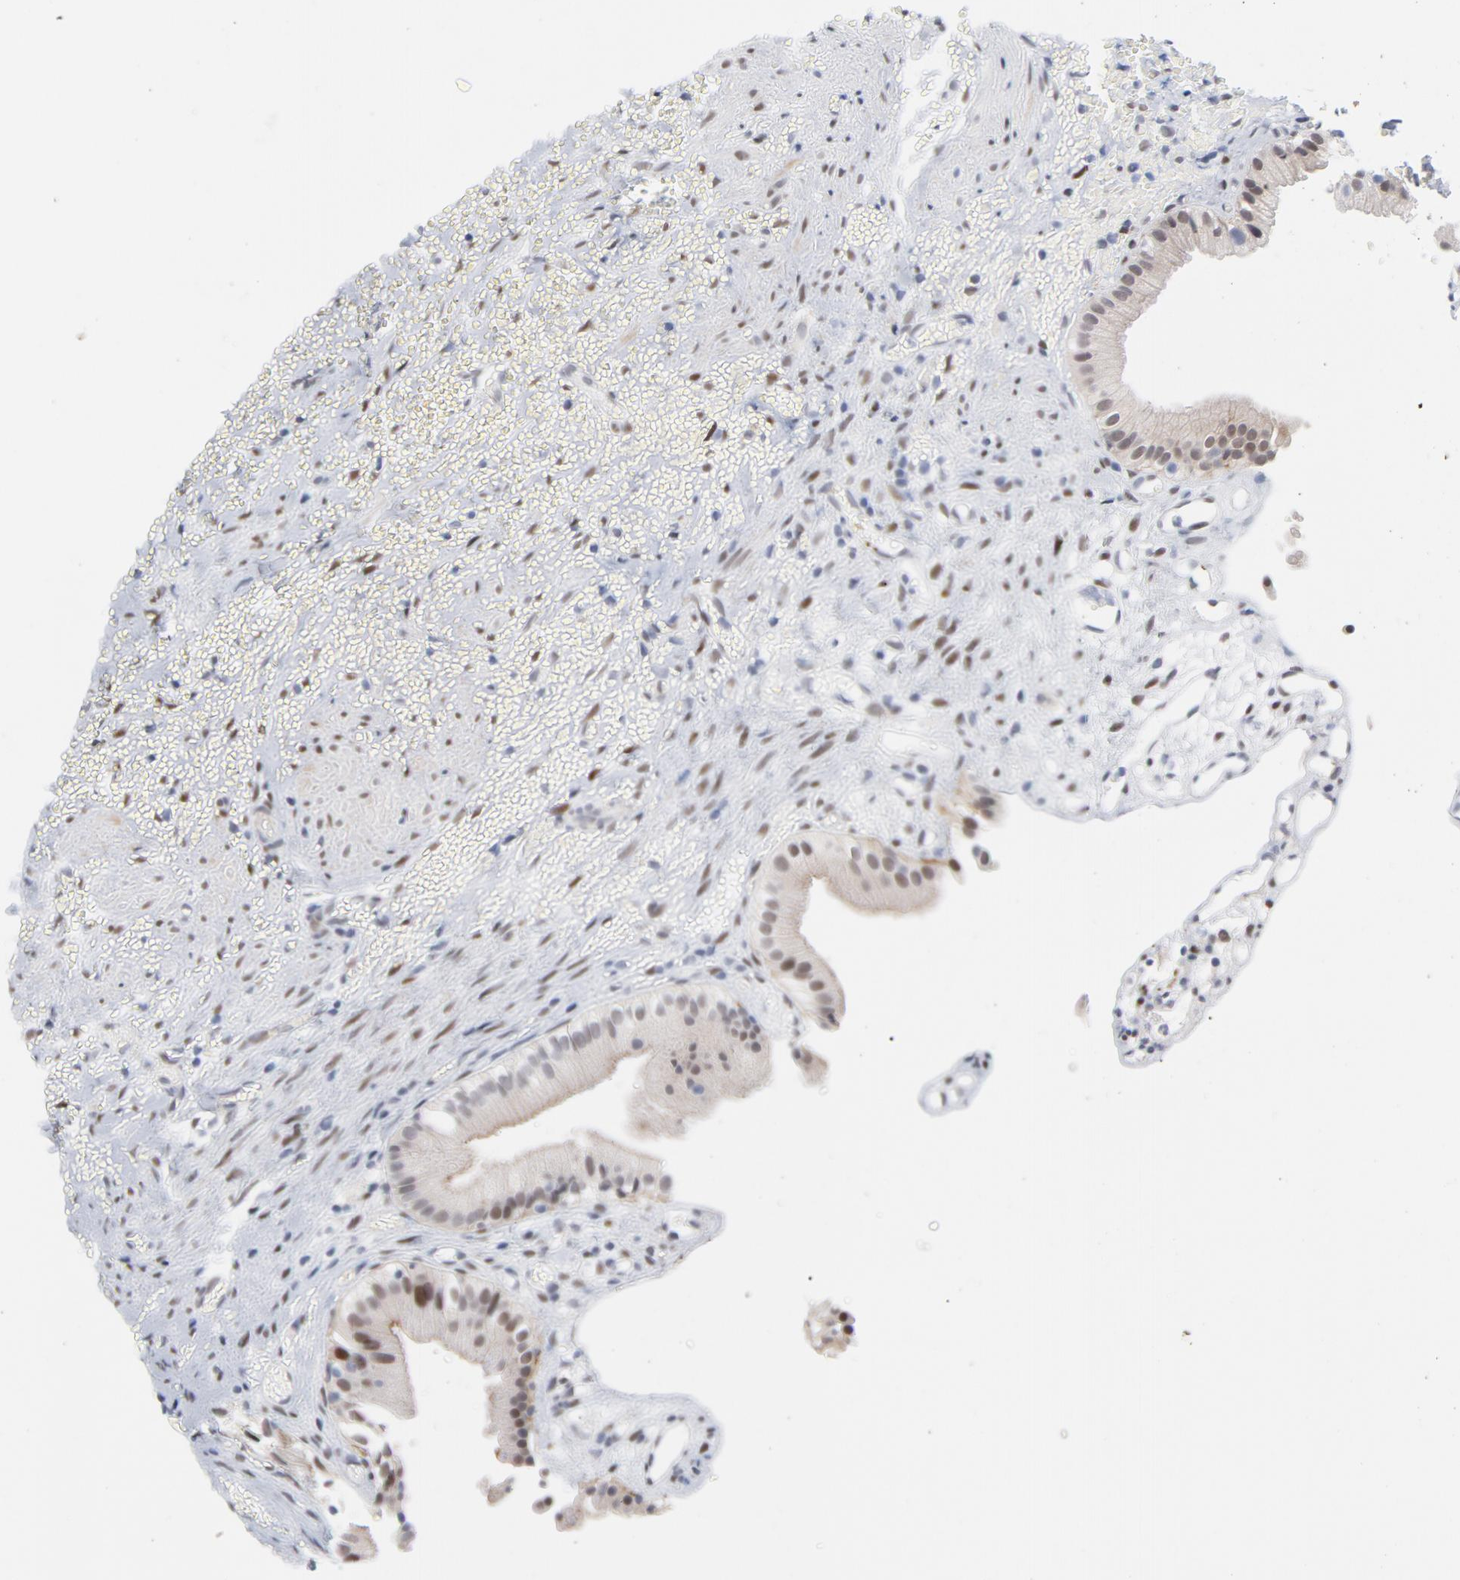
{"staining": {"intensity": "moderate", "quantity": "<25%", "location": "nuclear"}, "tissue": "gallbladder", "cell_type": "Glandular cells", "image_type": "normal", "snomed": [{"axis": "morphology", "description": "Normal tissue, NOS"}, {"axis": "topography", "description": "Gallbladder"}], "caption": "Brown immunohistochemical staining in benign gallbladder reveals moderate nuclear staining in approximately <25% of glandular cells.", "gene": "NFIC", "patient": {"sex": "male", "age": 65}}